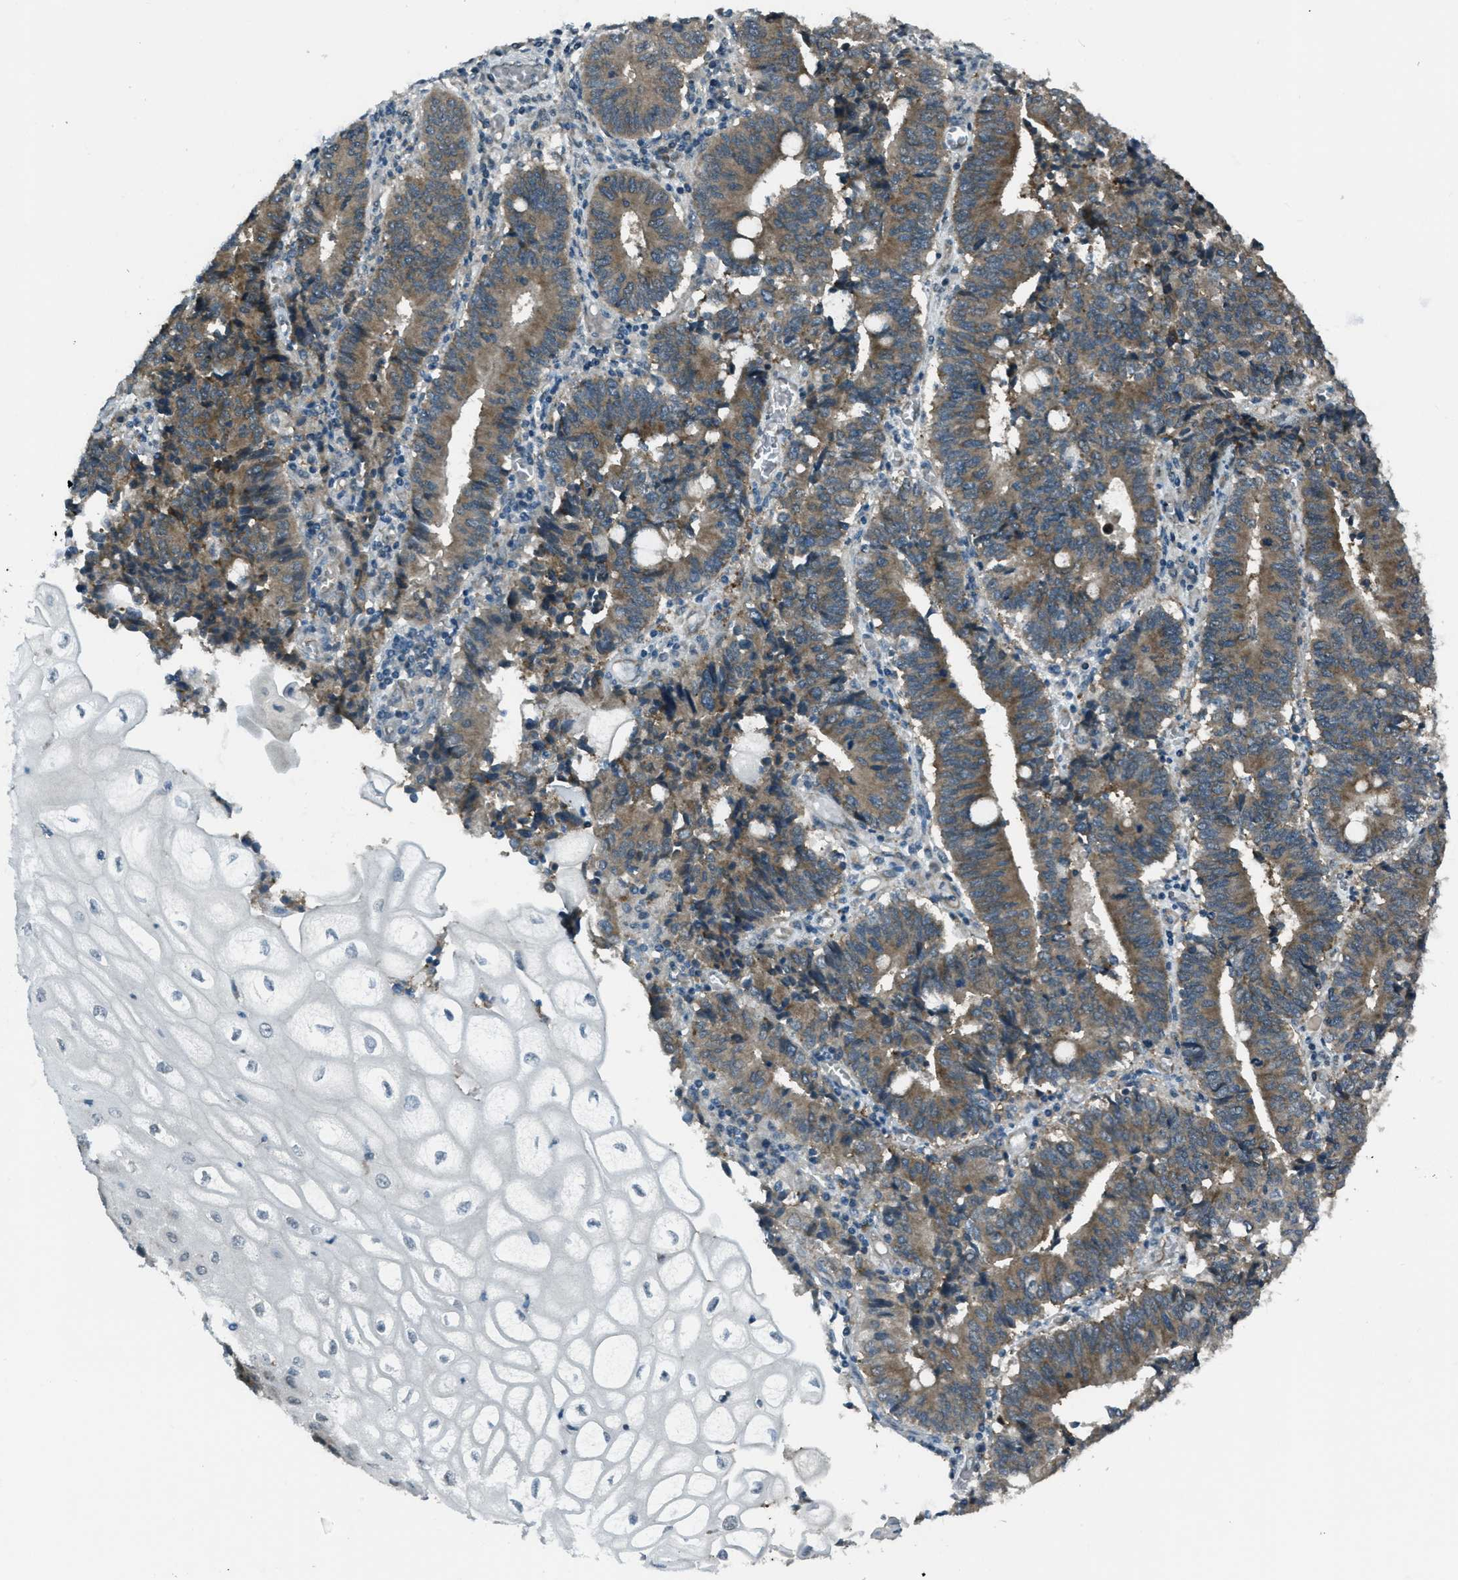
{"staining": {"intensity": "moderate", "quantity": ">75%", "location": "cytoplasmic/membranous"}, "tissue": "cervical cancer", "cell_type": "Tumor cells", "image_type": "cancer", "snomed": [{"axis": "morphology", "description": "Adenocarcinoma, NOS"}, {"axis": "topography", "description": "Cervix"}], "caption": "This image shows immunohistochemistry (IHC) staining of adenocarcinoma (cervical), with medium moderate cytoplasmic/membranous expression in about >75% of tumor cells.", "gene": "ASAP2", "patient": {"sex": "female", "age": 44}}